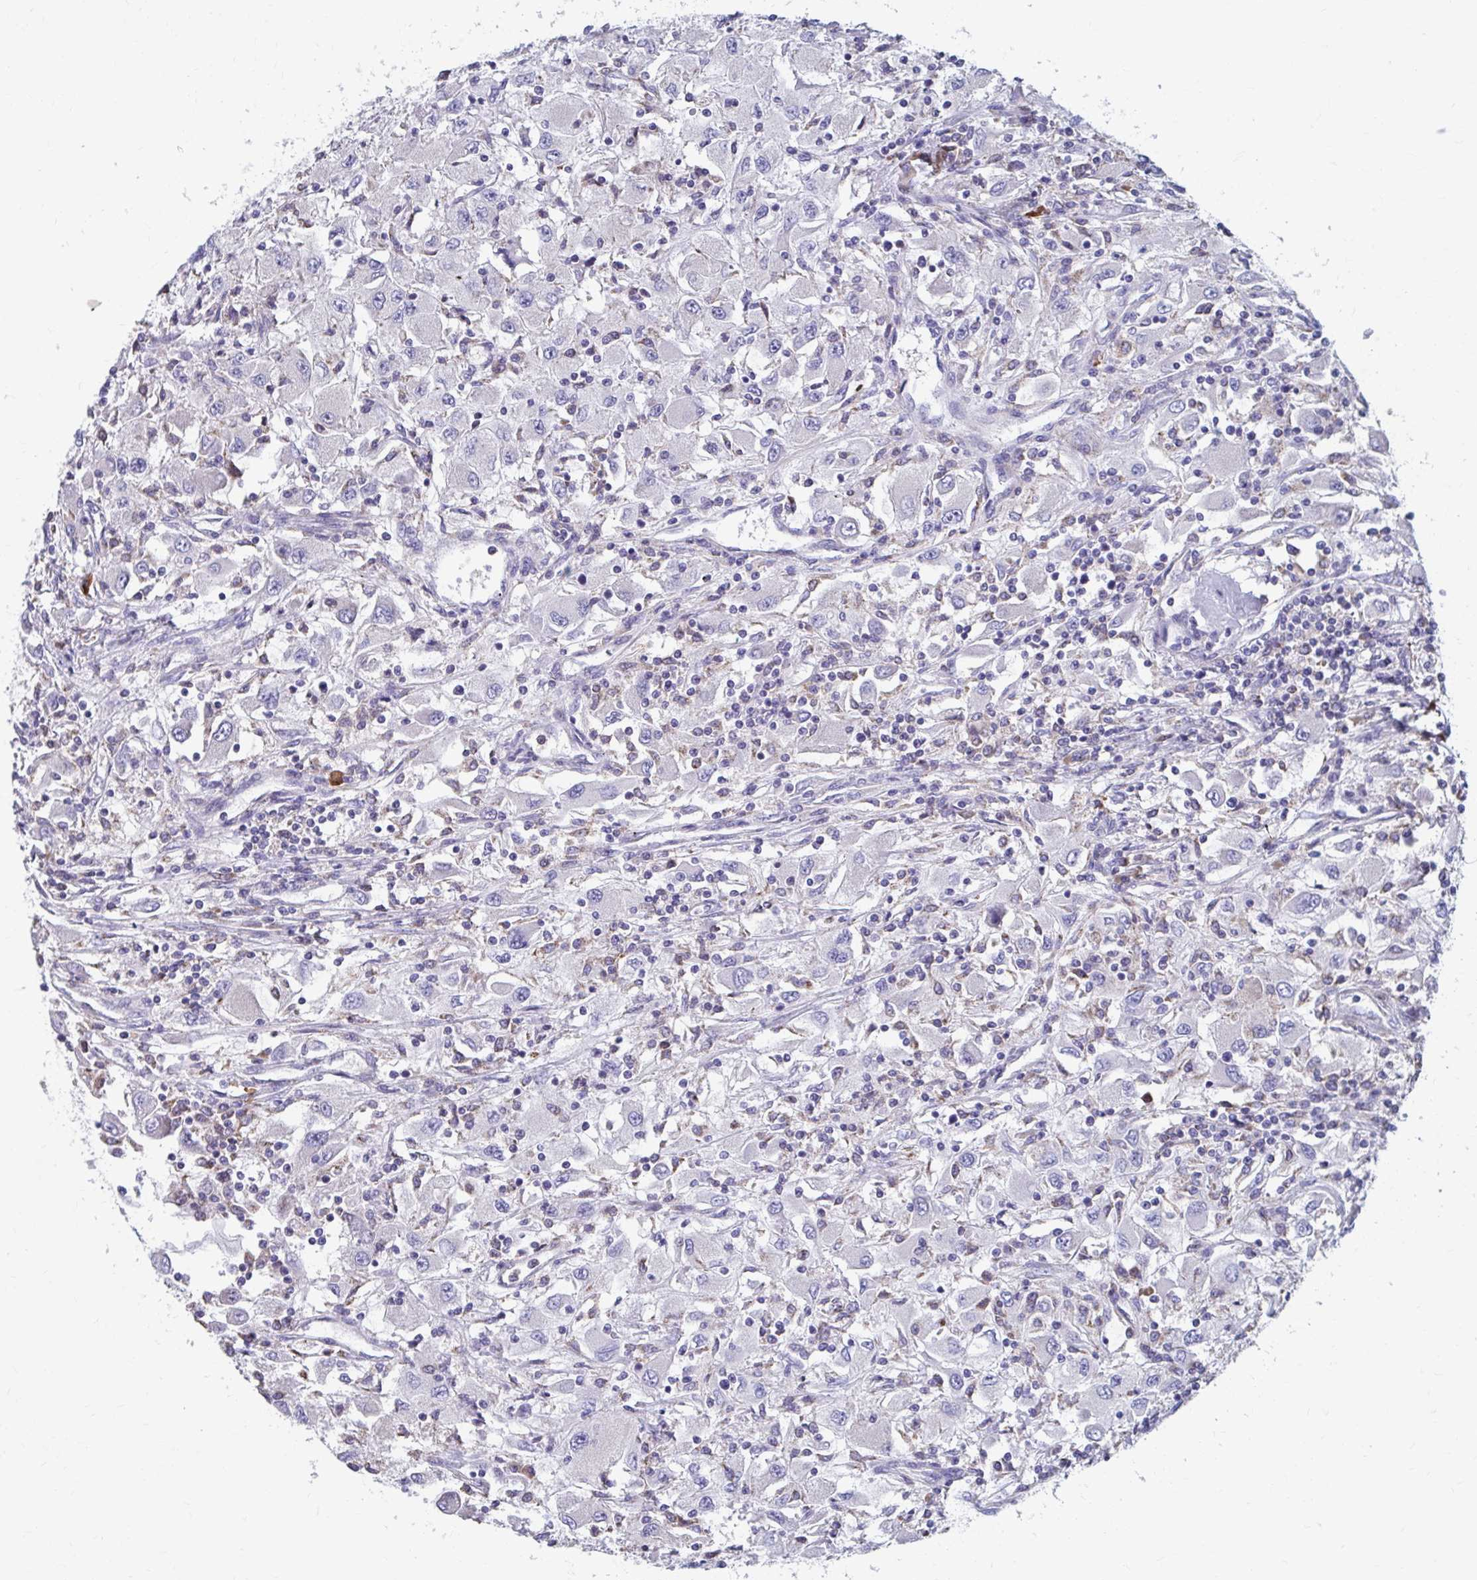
{"staining": {"intensity": "negative", "quantity": "none", "location": "none"}, "tissue": "renal cancer", "cell_type": "Tumor cells", "image_type": "cancer", "snomed": [{"axis": "morphology", "description": "Adenocarcinoma, NOS"}, {"axis": "topography", "description": "Kidney"}], "caption": "This is a image of IHC staining of renal adenocarcinoma, which shows no expression in tumor cells.", "gene": "FKBP2", "patient": {"sex": "female", "age": 67}}